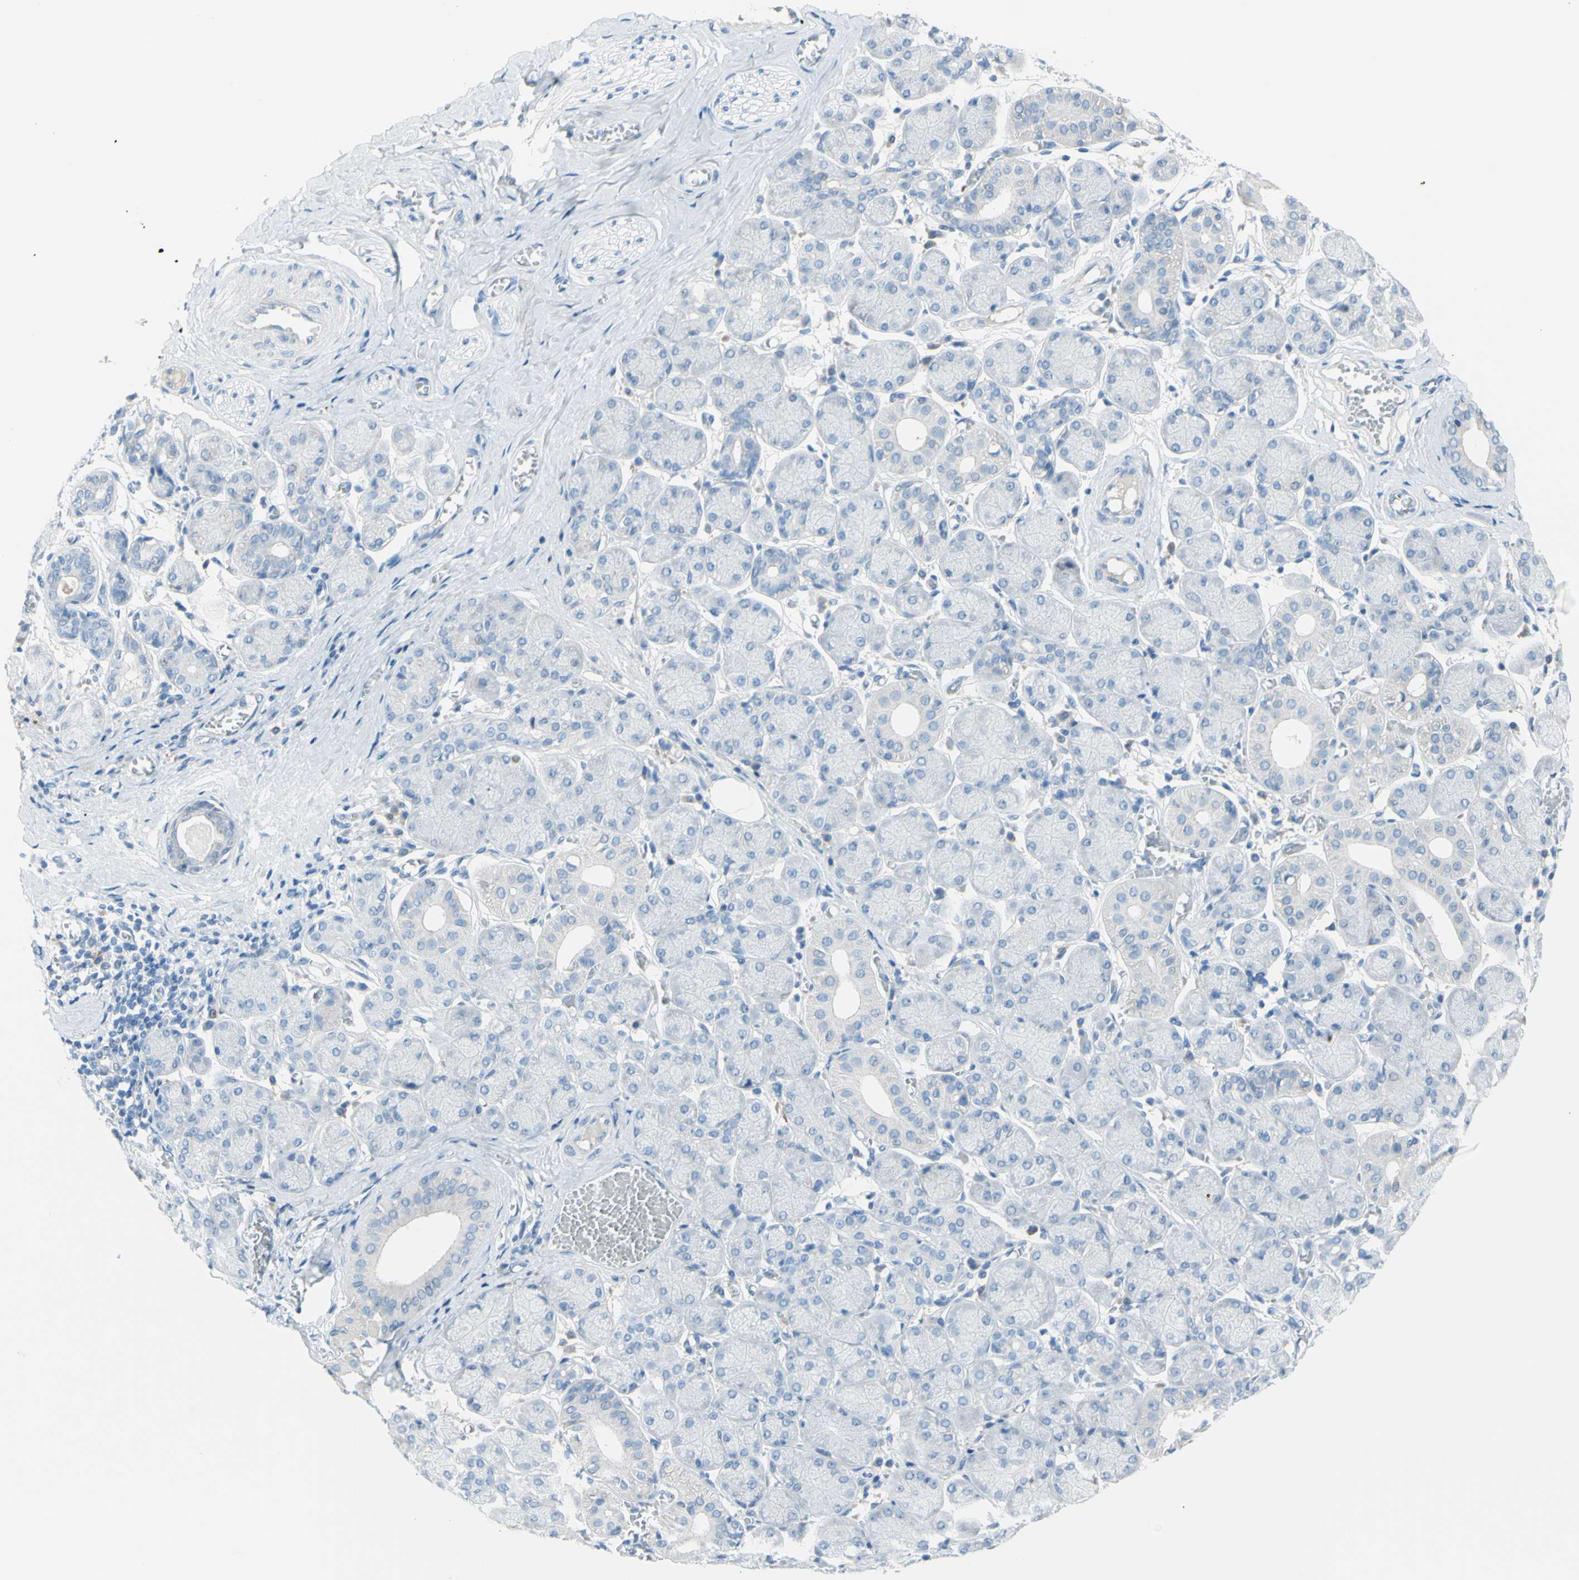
{"staining": {"intensity": "negative", "quantity": "none", "location": "none"}, "tissue": "salivary gland", "cell_type": "Glandular cells", "image_type": "normal", "snomed": [{"axis": "morphology", "description": "Normal tissue, NOS"}, {"axis": "topography", "description": "Salivary gland"}], "caption": "High power microscopy photomicrograph of an IHC image of normal salivary gland, revealing no significant staining in glandular cells.", "gene": "TFPI2", "patient": {"sex": "female", "age": 24}}